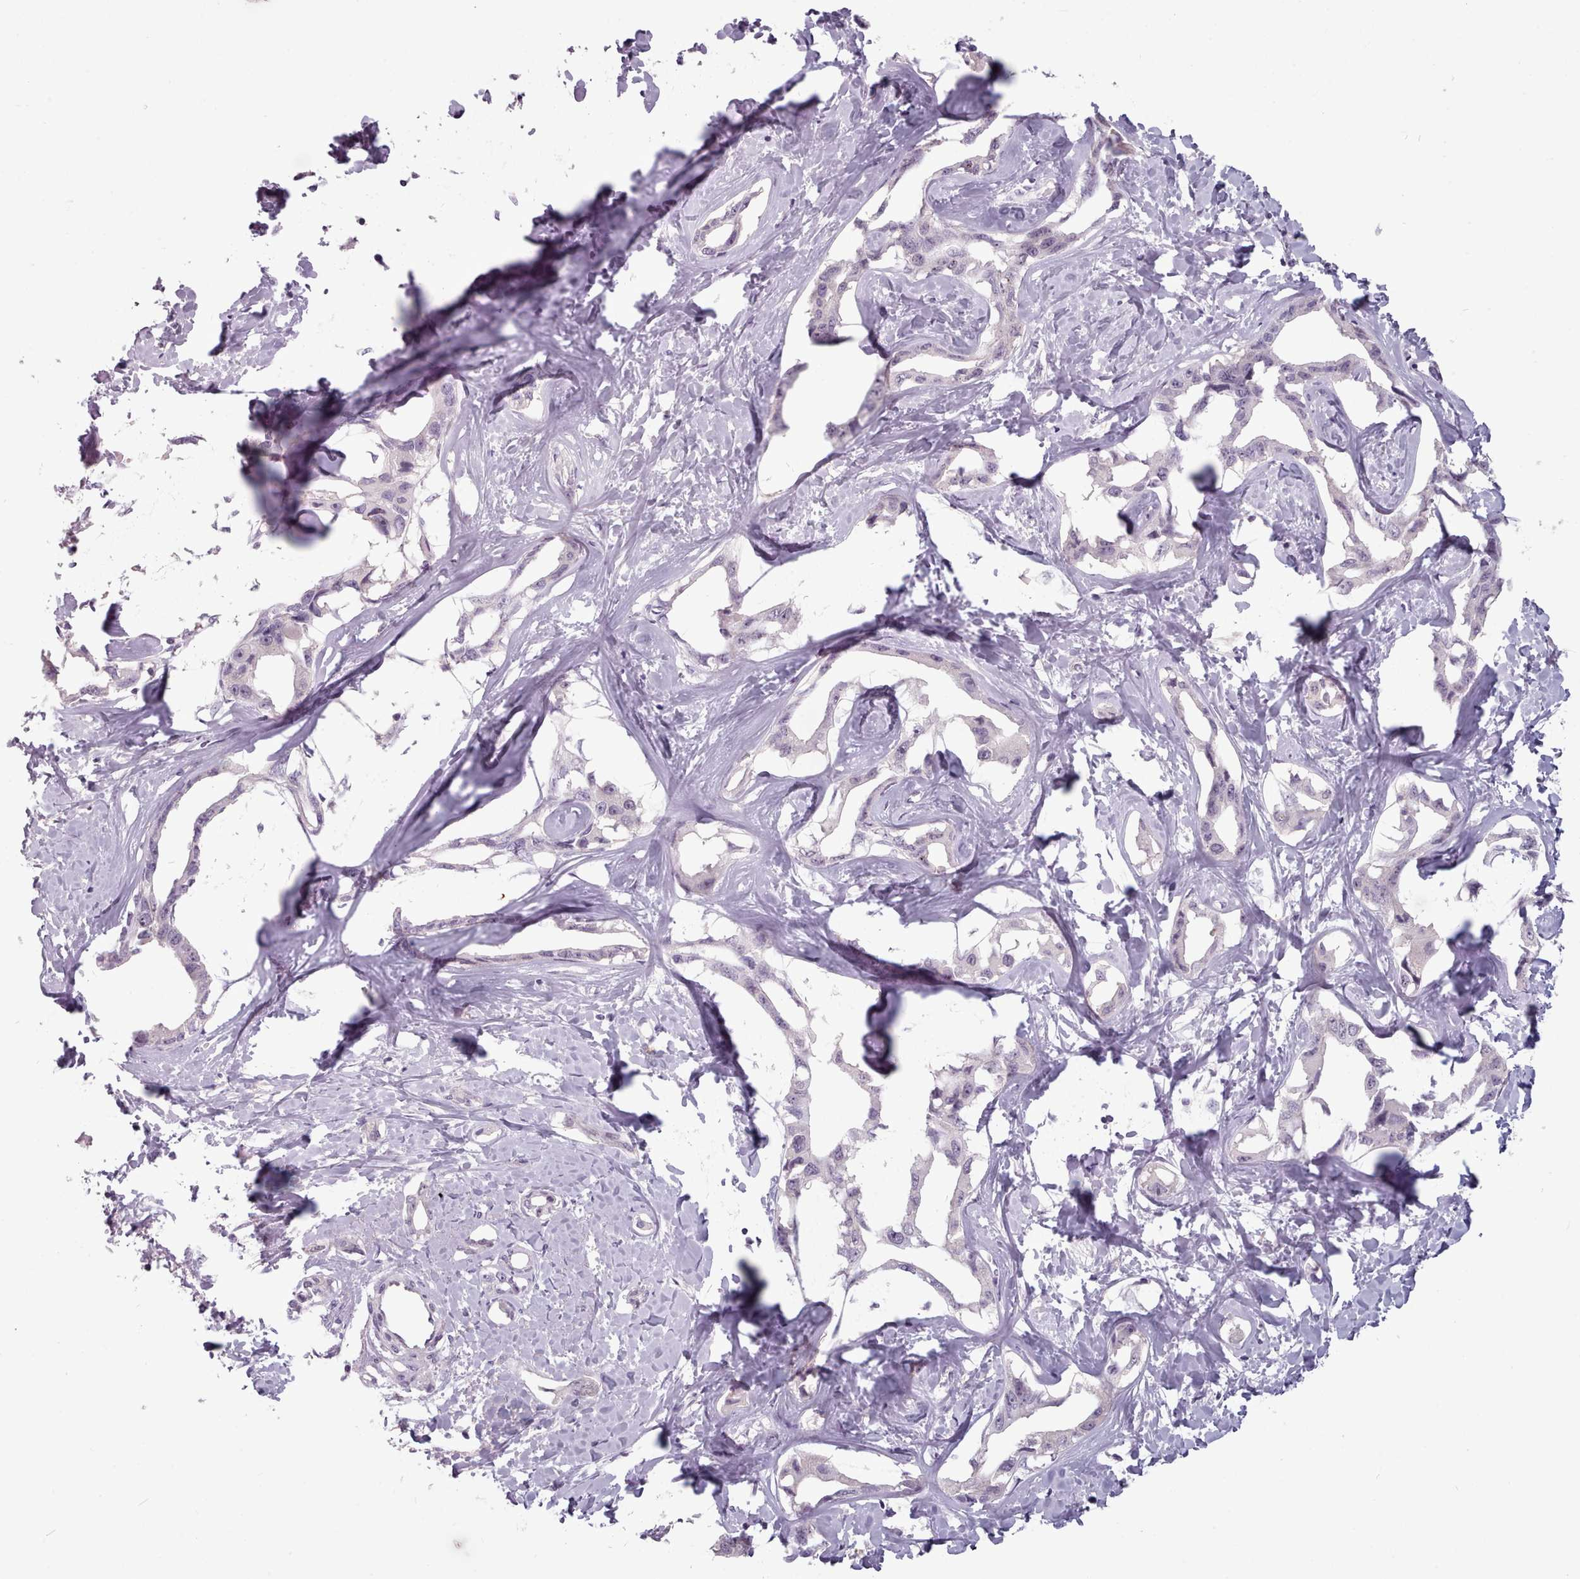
{"staining": {"intensity": "negative", "quantity": "none", "location": "none"}, "tissue": "liver cancer", "cell_type": "Tumor cells", "image_type": "cancer", "snomed": [{"axis": "morphology", "description": "Cholangiocarcinoma"}, {"axis": "topography", "description": "Liver"}], "caption": "Immunohistochemistry photomicrograph of neoplastic tissue: cholangiocarcinoma (liver) stained with DAB demonstrates no significant protein expression in tumor cells.", "gene": "PBX4", "patient": {"sex": "male", "age": 59}}